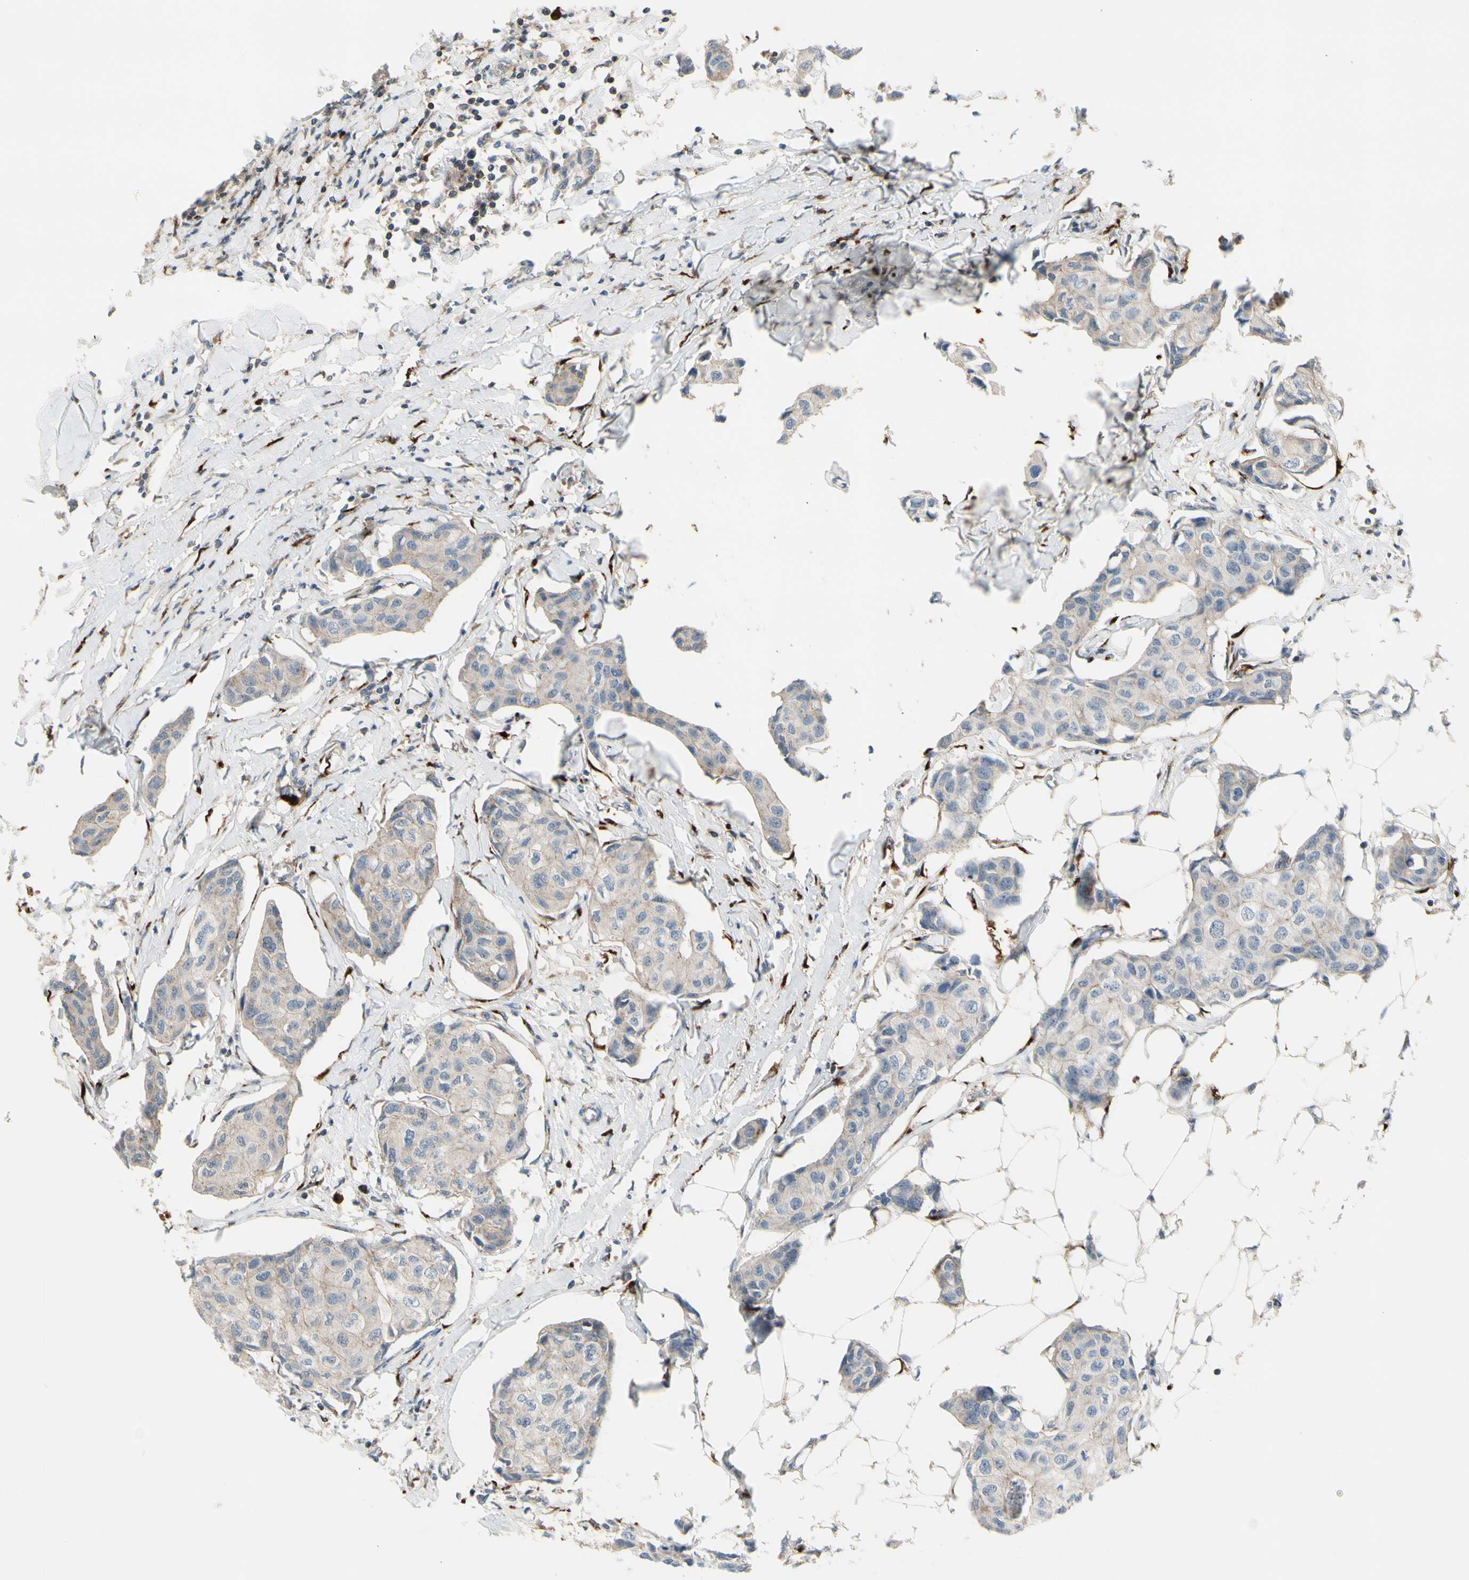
{"staining": {"intensity": "weak", "quantity": "25%-75%", "location": "cytoplasmic/membranous"}, "tissue": "breast cancer", "cell_type": "Tumor cells", "image_type": "cancer", "snomed": [{"axis": "morphology", "description": "Duct carcinoma"}, {"axis": "topography", "description": "Breast"}], "caption": "Protein staining of breast cancer tissue exhibits weak cytoplasmic/membranous expression in about 25%-75% of tumor cells.", "gene": "GALNT5", "patient": {"sex": "female", "age": 80}}